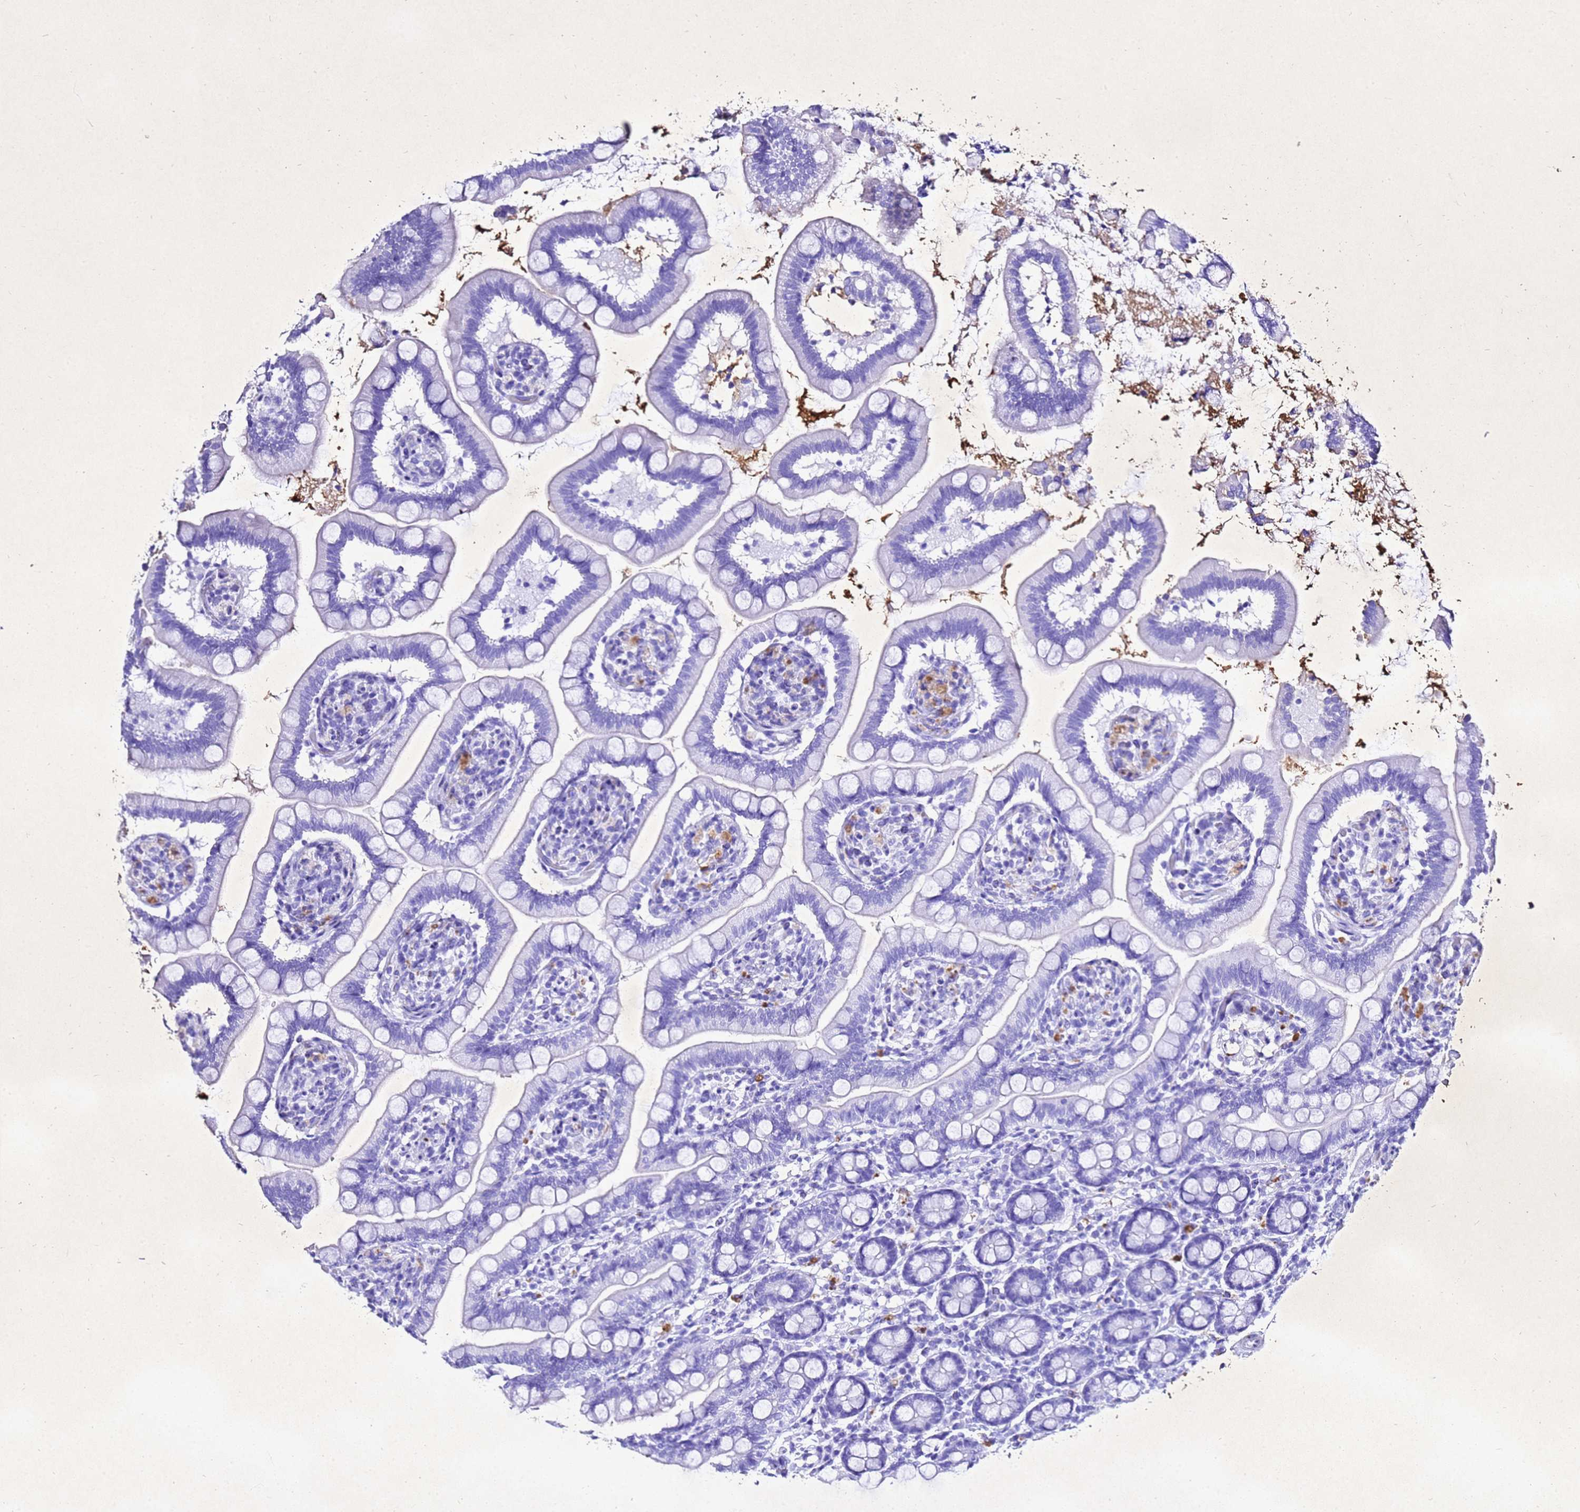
{"staining": {"intensity": "negative", "quantity": "none", "location": "none"}, "tissue": "small intestine", "cell_type": "Glandular cells", "image_type": "normal", "snomed": [{"axis": "morphology", "description": "Normal tissue, NOS"}, {"axis": "topography", "description": "Small intestine"}], "caption": "Immunohistochemical staining of normal small intestine displays no significant positivity in glandular cells. Nuclei are stained in blue.", "gene": "LIPF", "patient": {"sex": "female", "age": 64}}